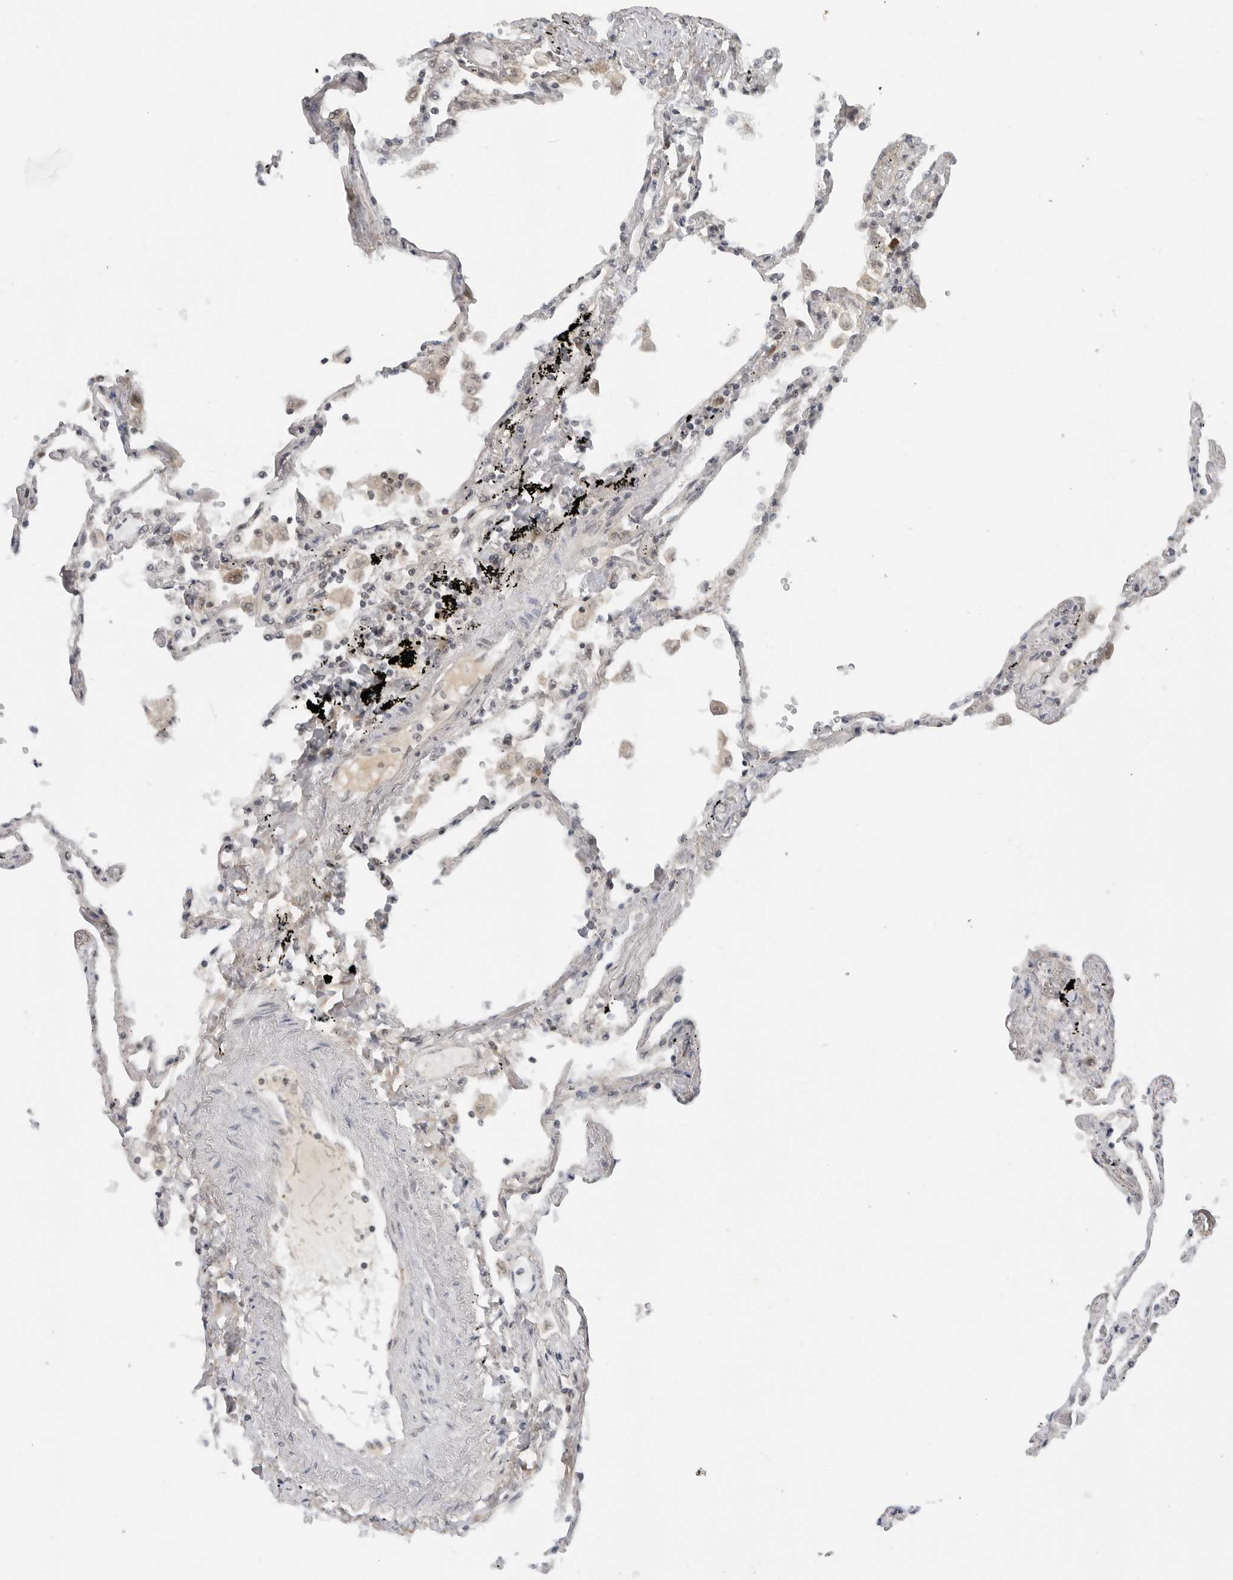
{"staining": {"intensity": "weak", "quantity": "25%-75%", "location": "nuclear"}, "tissue": "lung", "cell_type": "Alveolar cells", "image_type": "normal", "snomed": [{"axis": "morphology", "description": "Normal tissue, NOS"}, {"axis": "topography", "description": "Lung"}], "caption": "This micrograph shows unremarkable lung stained with IHC to label a protein in brown. The nuclear of alveolar cells show weak positivity for the protein. Nuclei are counter-stained blue.", "gene": "TIPRL", "patient": {"sex": "female", "age": 67}}